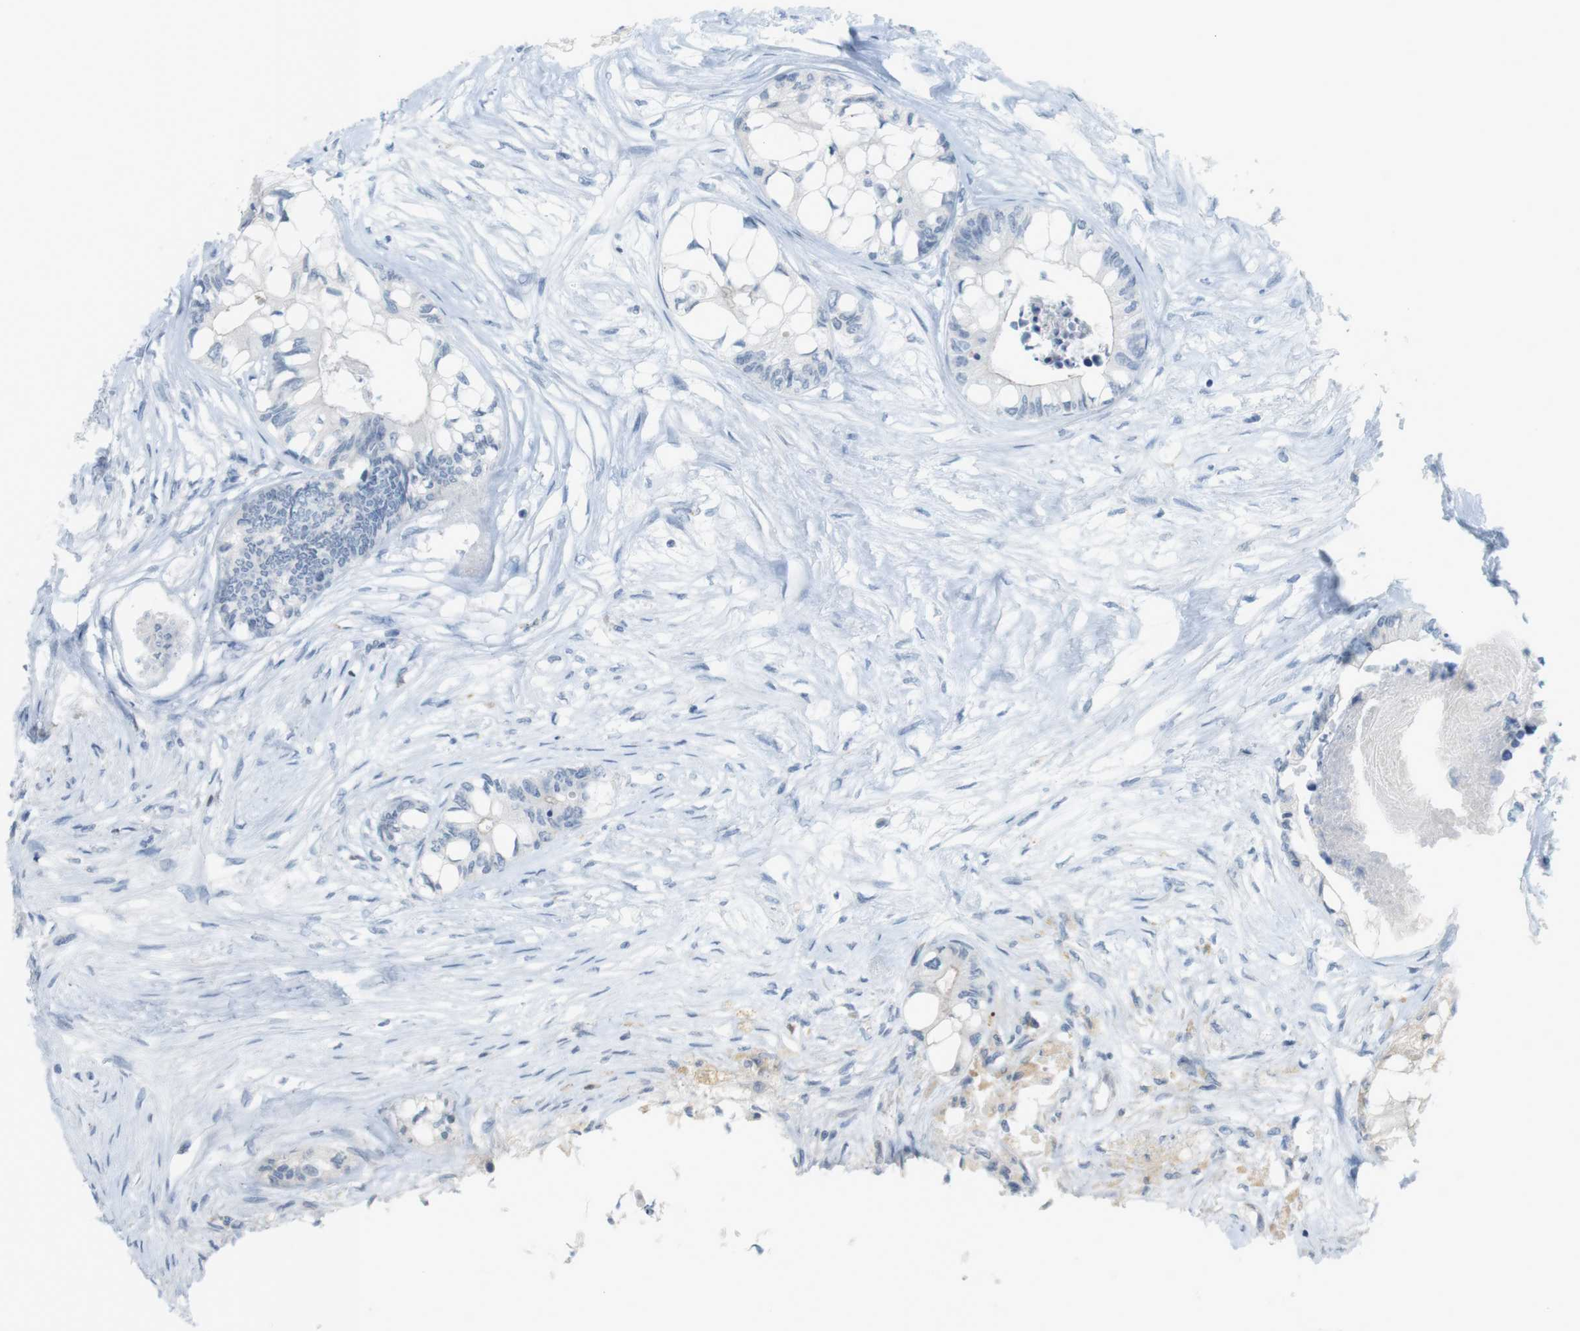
{"staining": {"intensity": "negative", "quantity": "none", "location": "none"}, "tissue": "colorectal cancer", "cell_type": "Tumor cells", "image_type": "cancer", "snomed": [{"axis": "morphology", "description": "Adenocarcinoma, NOS"}, {"axis": "topography", "description": "Rectum"}], "caption": "IHC micrograph of adenocarcinoma (colorectal) stained for a protein (brown), which displays no staining in tumor cells. Nuclei are stained in blue.", "gene": "CREB3L2", "patient": {"sex": "male", "age": 63}}